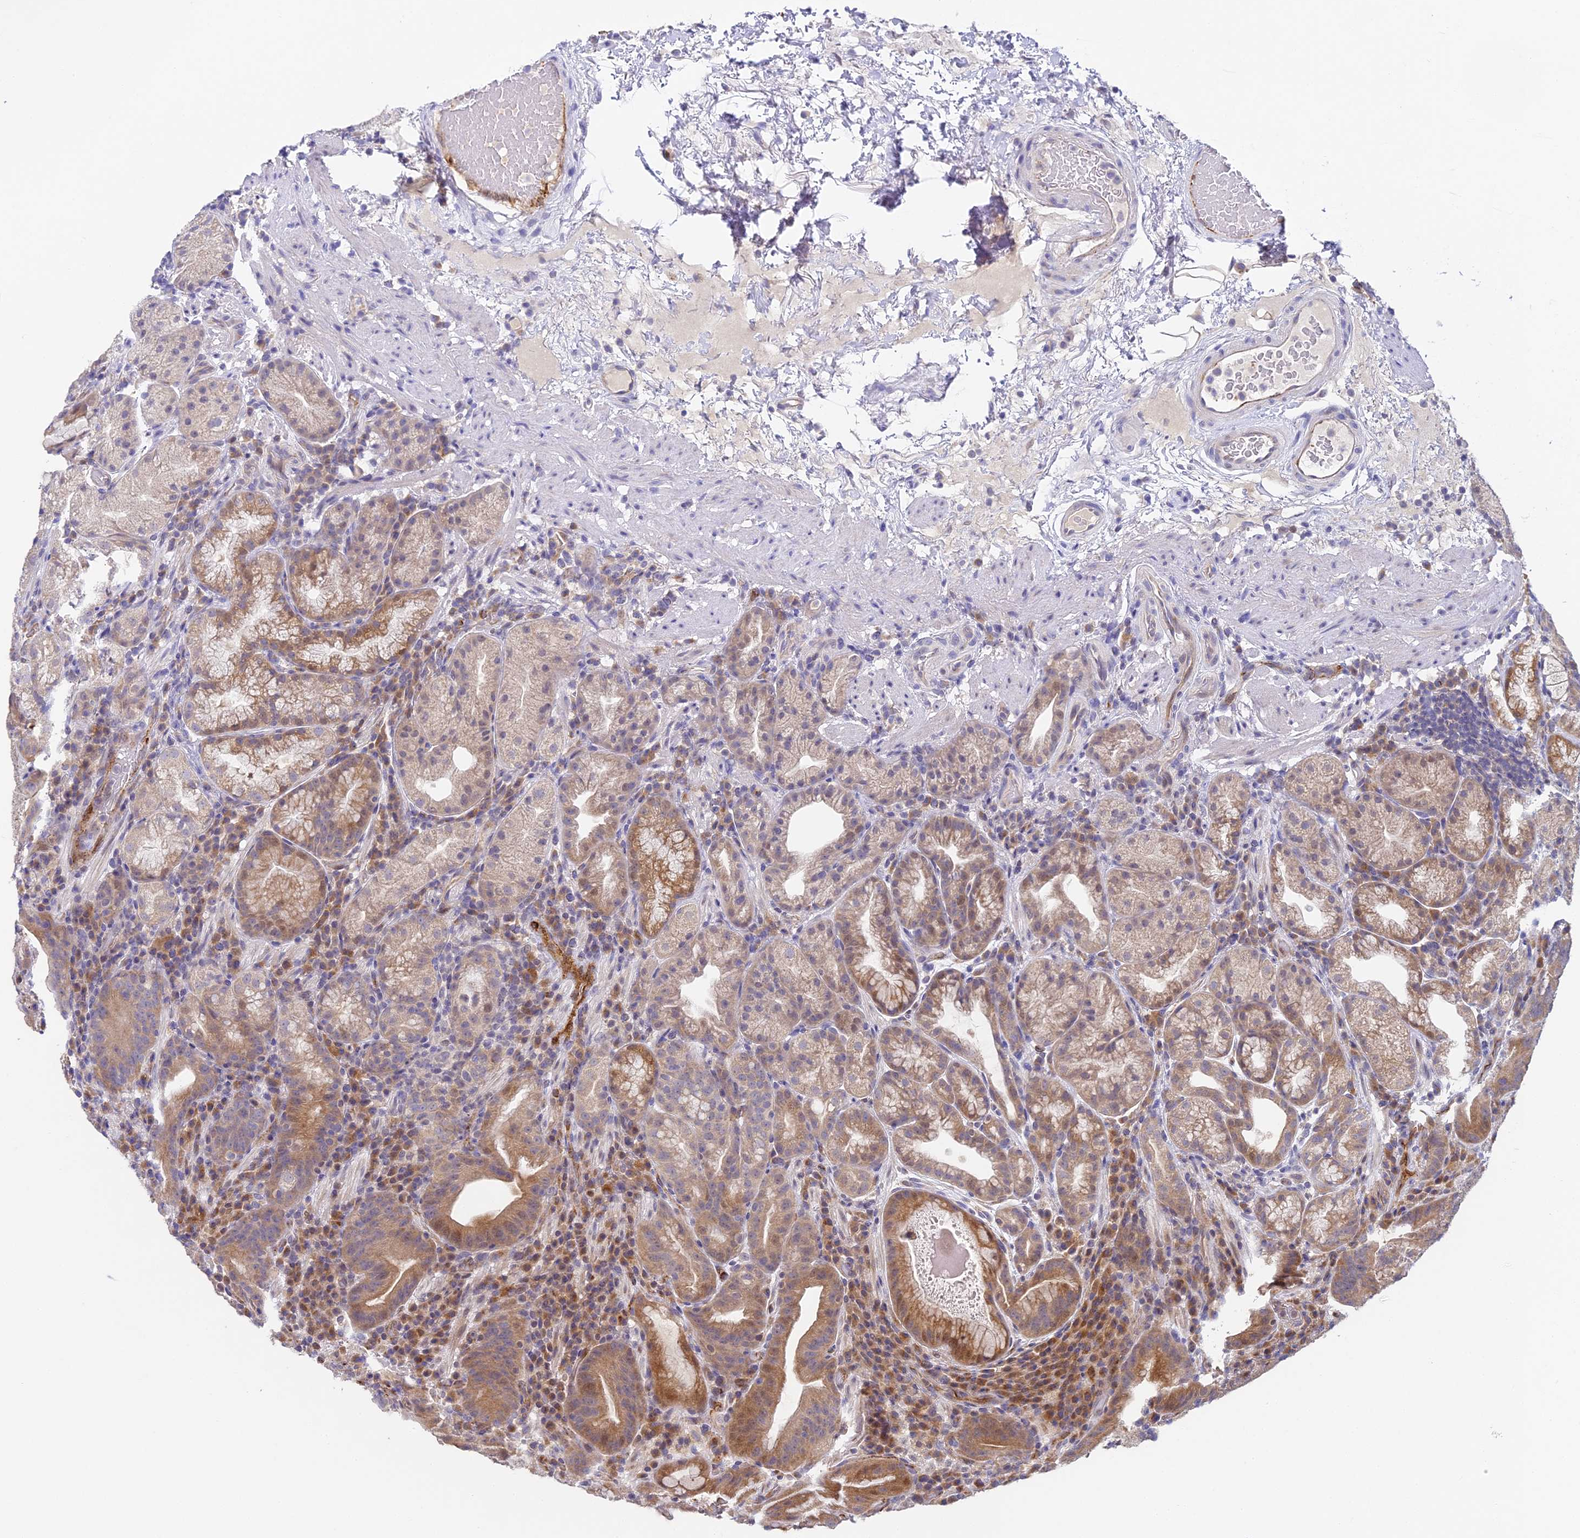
{"staining": {"intensity": "moderate", "quantity": ">75%", "location": "cytoplasmic/membranous"}, "tissue": "stomach", "cell_type": "Glandular cells", "image_type": "normal", "snomed": [{"axis": "morphology", "description": "Normal tissue, NOS"}, {"axis": "morphology", "description": "Inflammation, NOS"}, {"axis": "topography", "description": "Stomach"}], "caption": "This is a photomicrograph of IHC staining of unremarkable stomach, which shows moderate expression in the cytoplasmic/membranous of glandular cells.", "gene": "DNAAF10", "patient": {"sex": "male", "age": 79}}